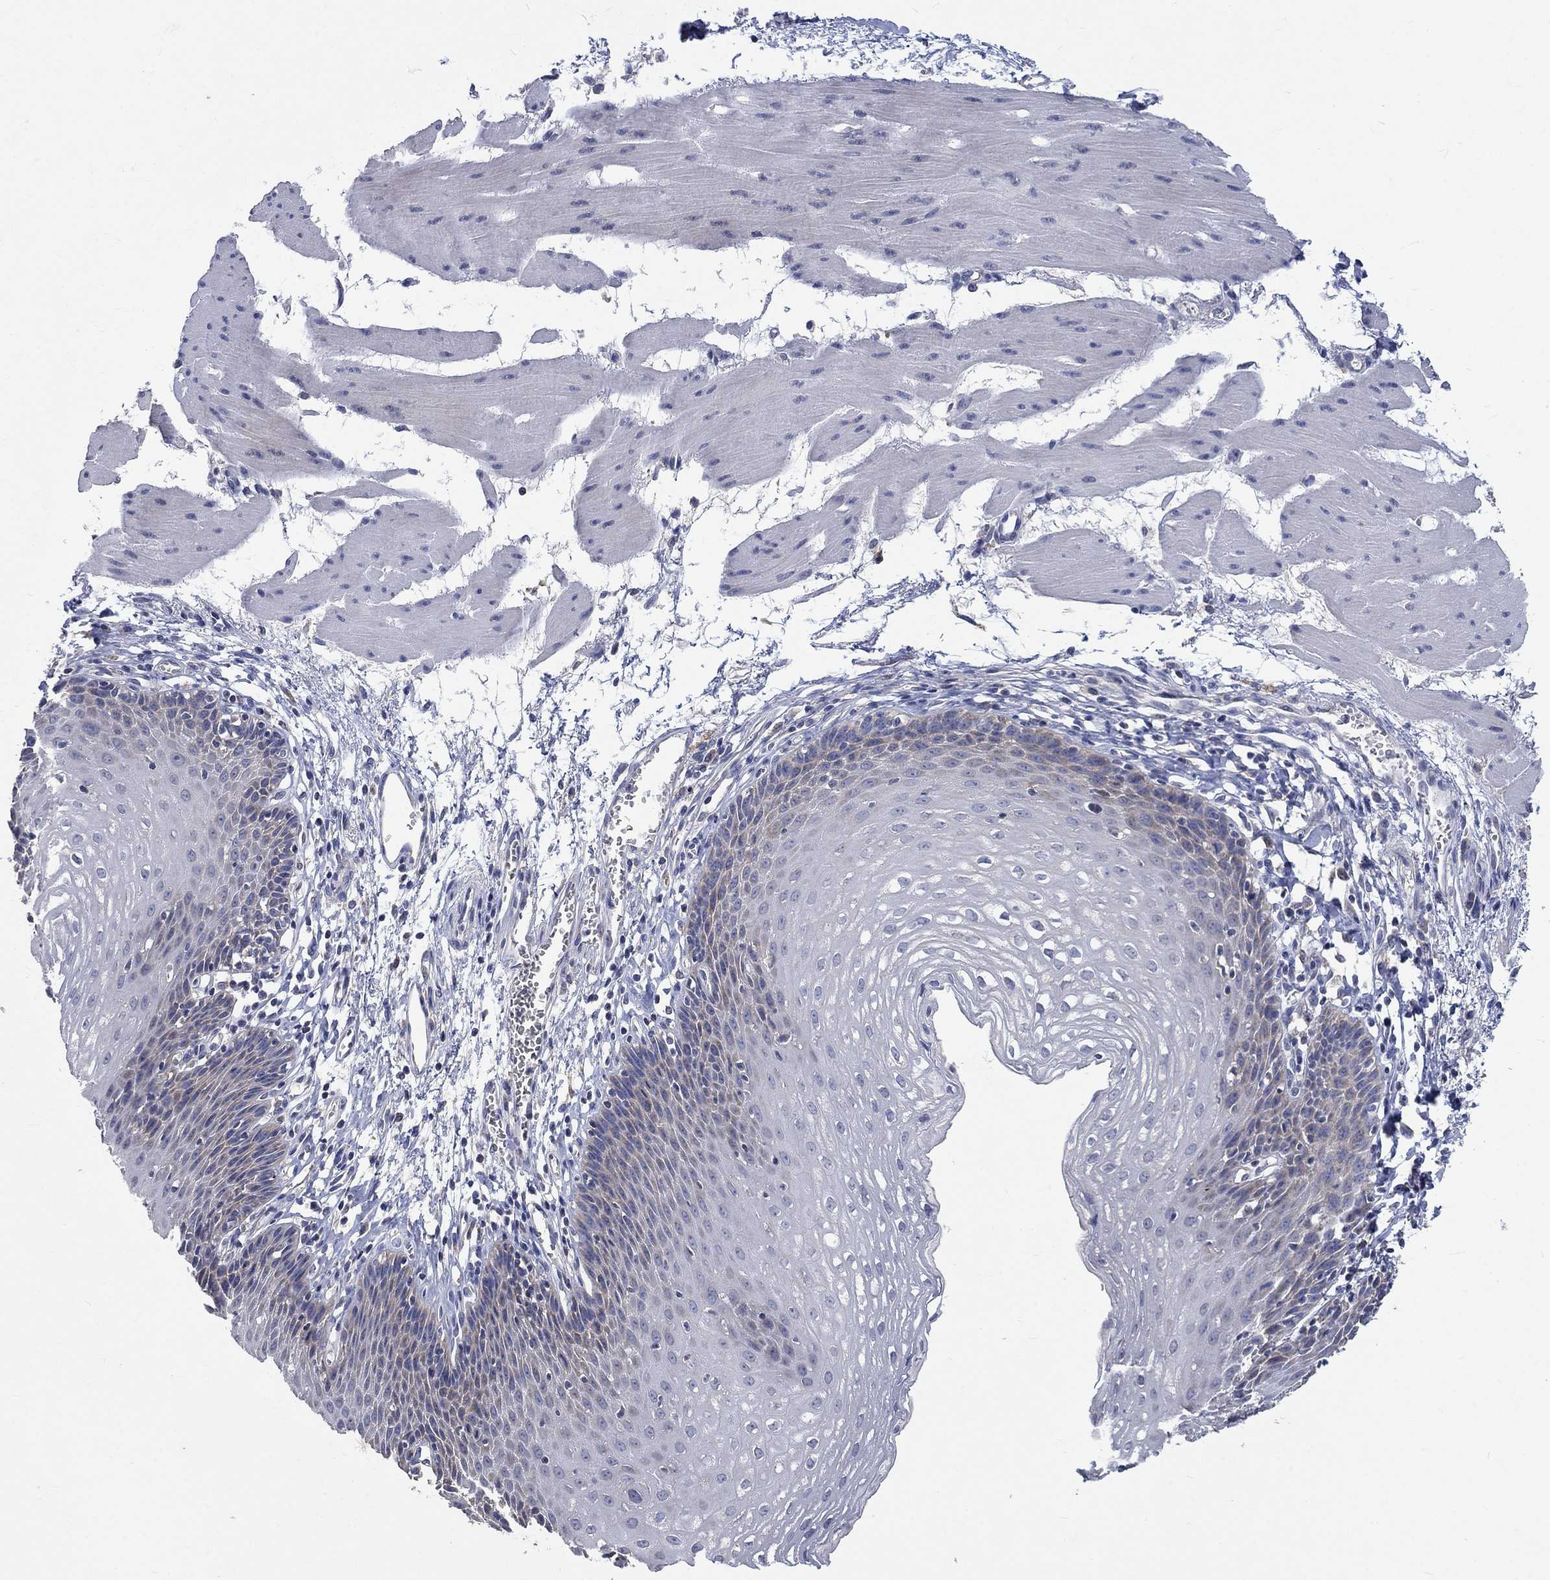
{"staining": {"intensity": "negative", "quantity": "none", "location": "none"}, "tissue": "esophagus", "cell_type": "Squamous epithelial cells", "image_type": "normal", "snomed": [{"axis": "morphology", "description": "Normal tissue, NOS"}, {"axis": "topography", "description": "Esophagus"}], "caption": "A high-resolution histopathology image shows immunohistochemistry staining of normal esophagus, which demonstrates no significant positivity in squamous epithelial cells. (IHC, brightfield microscopy, high magnification).", "gene": "UGT8", "patient": {"sex": "female", "age": 64}}